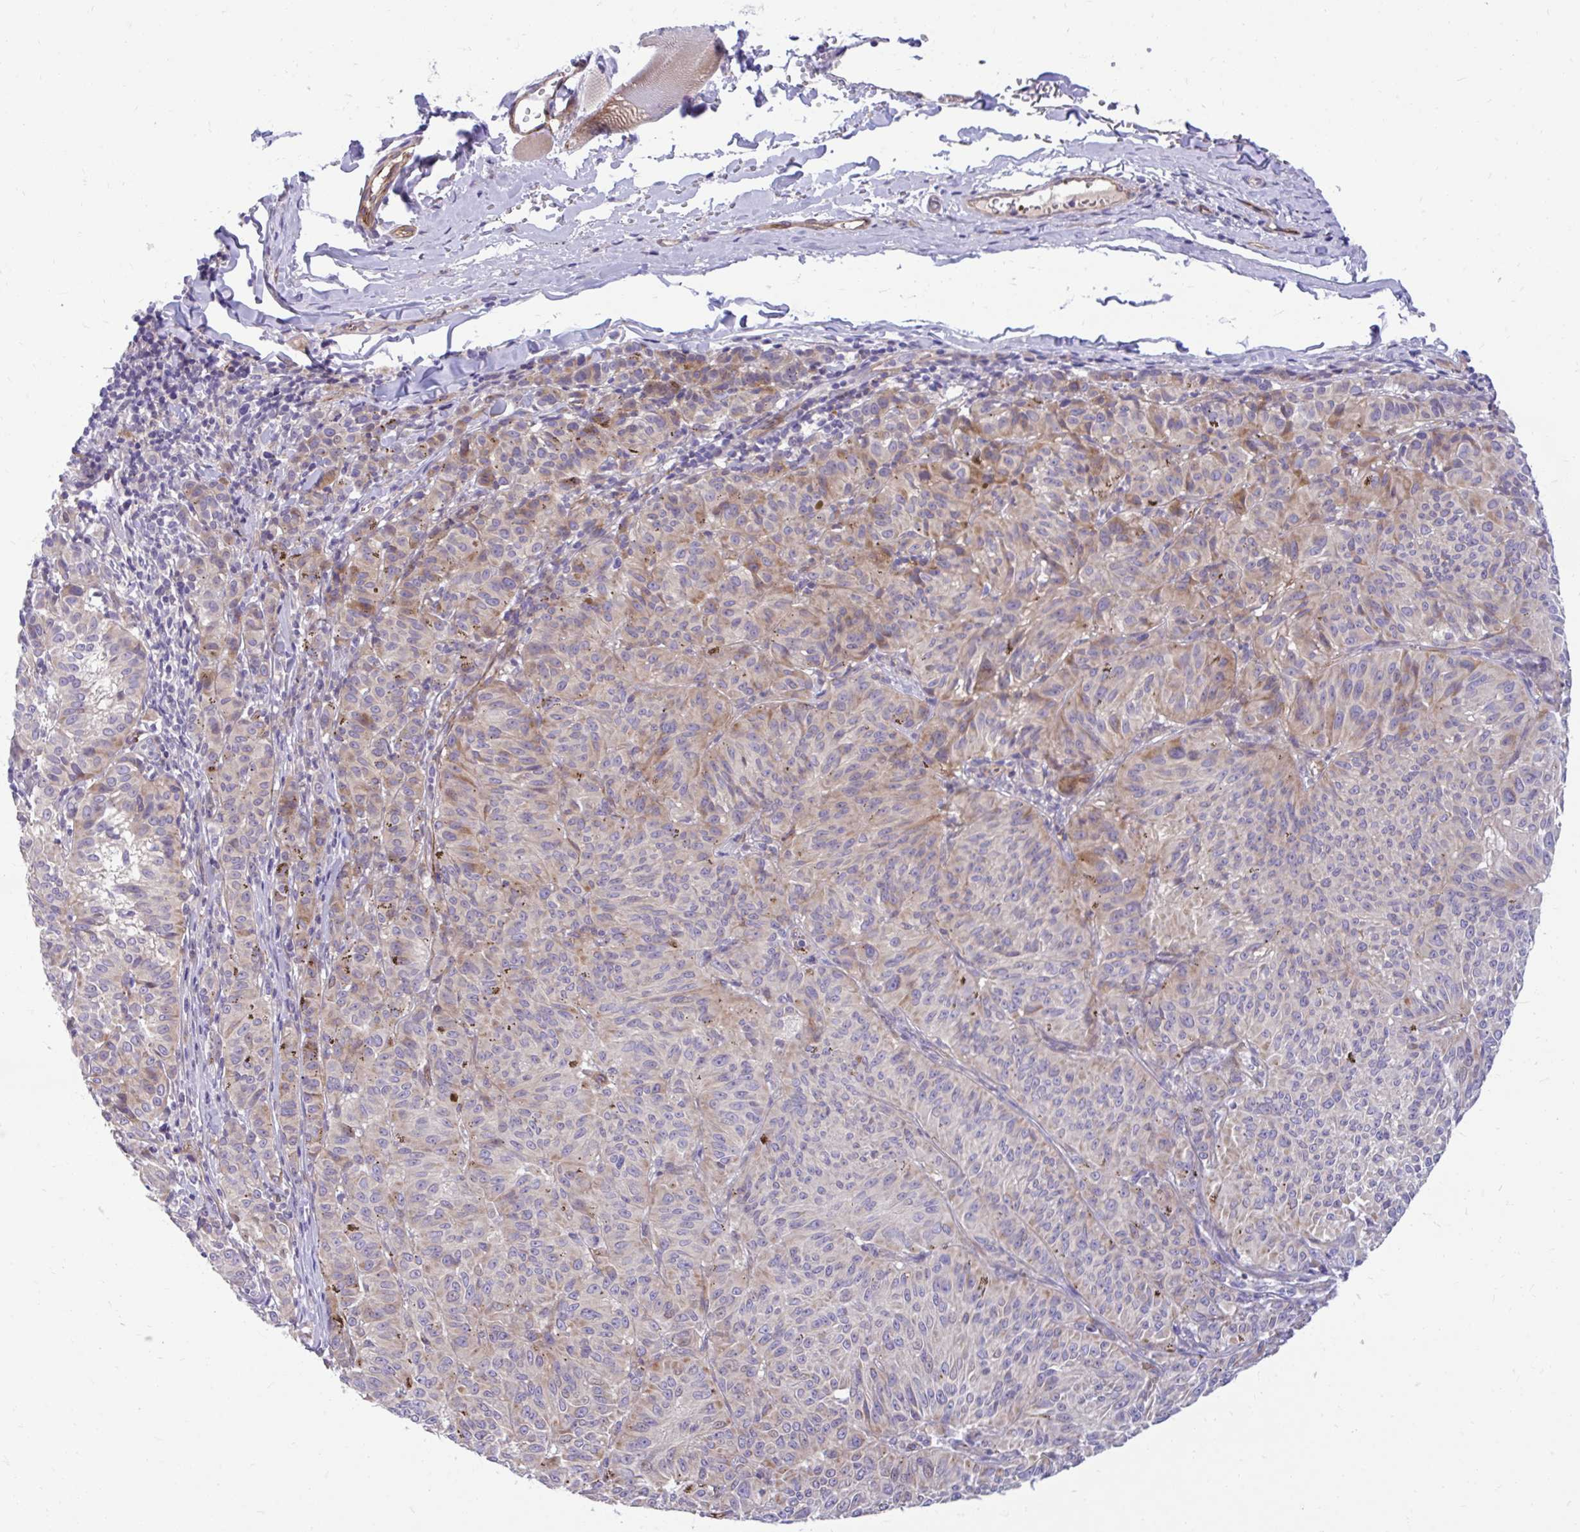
{"staining": {"intensity": "weak", "quantity": "<25%", "location": "cytoplasmic/membranous"}, "tissue": "melanoma", "cell_type": "Tumor cells", "image_type": "cancer", "snomed": [{"axis": "morphology", "description": "Malignant melanoma, NOS"}, {"axis": "topography", "description": "Skin"}], "caption": "Malignant melanoma was stained to show a protein in brown. There is no significant positivity in tumor cells. The staining was performed using DAB (3,3'-diaminobenzidine) to visualize the protein expression in brown, while the nuclei were stained in blue with hematoxylin (Magnification: 20x).", "gene": "ESPNL", "patient": {"sex": "female", "age": 72}}